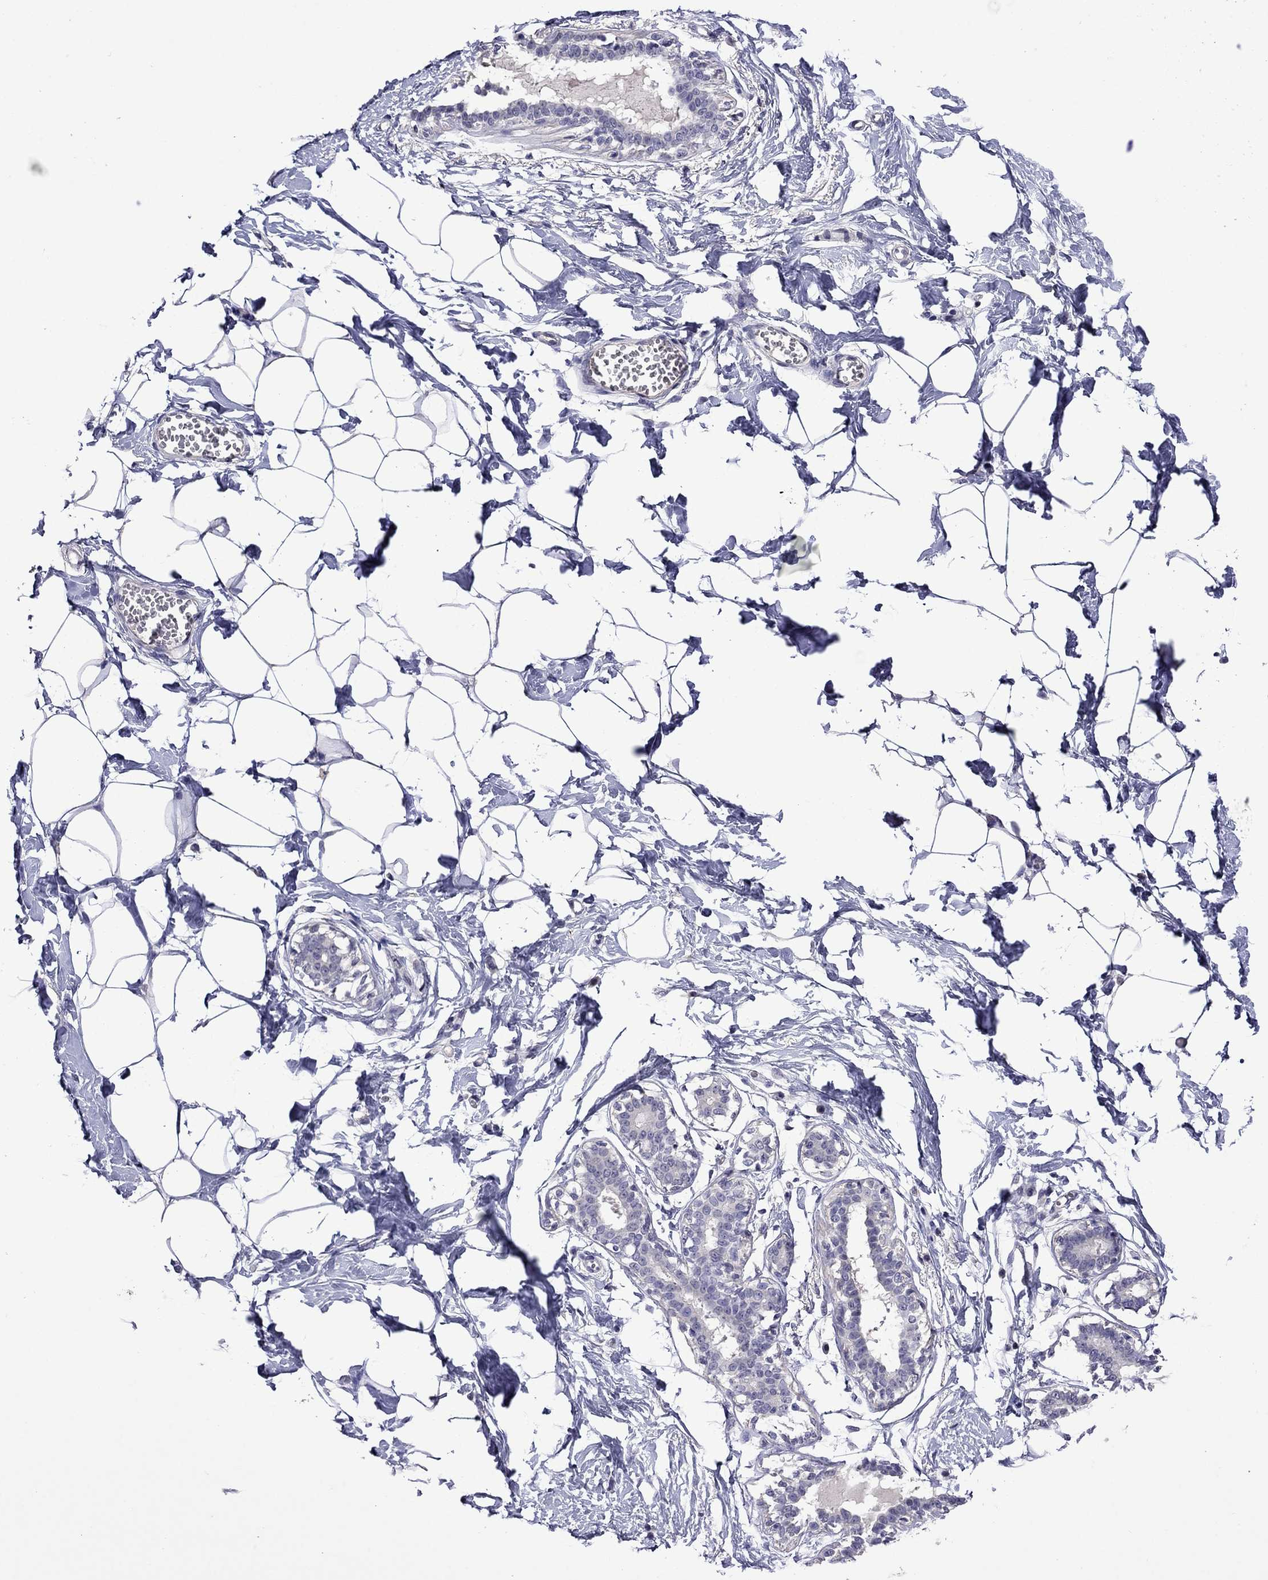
{"staining": {"intensity": "negative", "quantity": "none", "location": "none"}, "tissue": "breast", "cell_type": "Adipocytes", "image_type": "normal", "snomed": [{"axis": "morphology", "description": "Normal tissue, NOS"}, {"axis": "morphology", "description": "Lobular carcinoma, in situ"}, {"axis": "topography", "description": "Breast"}], "caption": "This is a micrograph of immunohistochemistry staining of normal breast, which shows no positivity in adipocytes.", "gene": "STAR", "patient": {"sex": "female", "age": 35}}